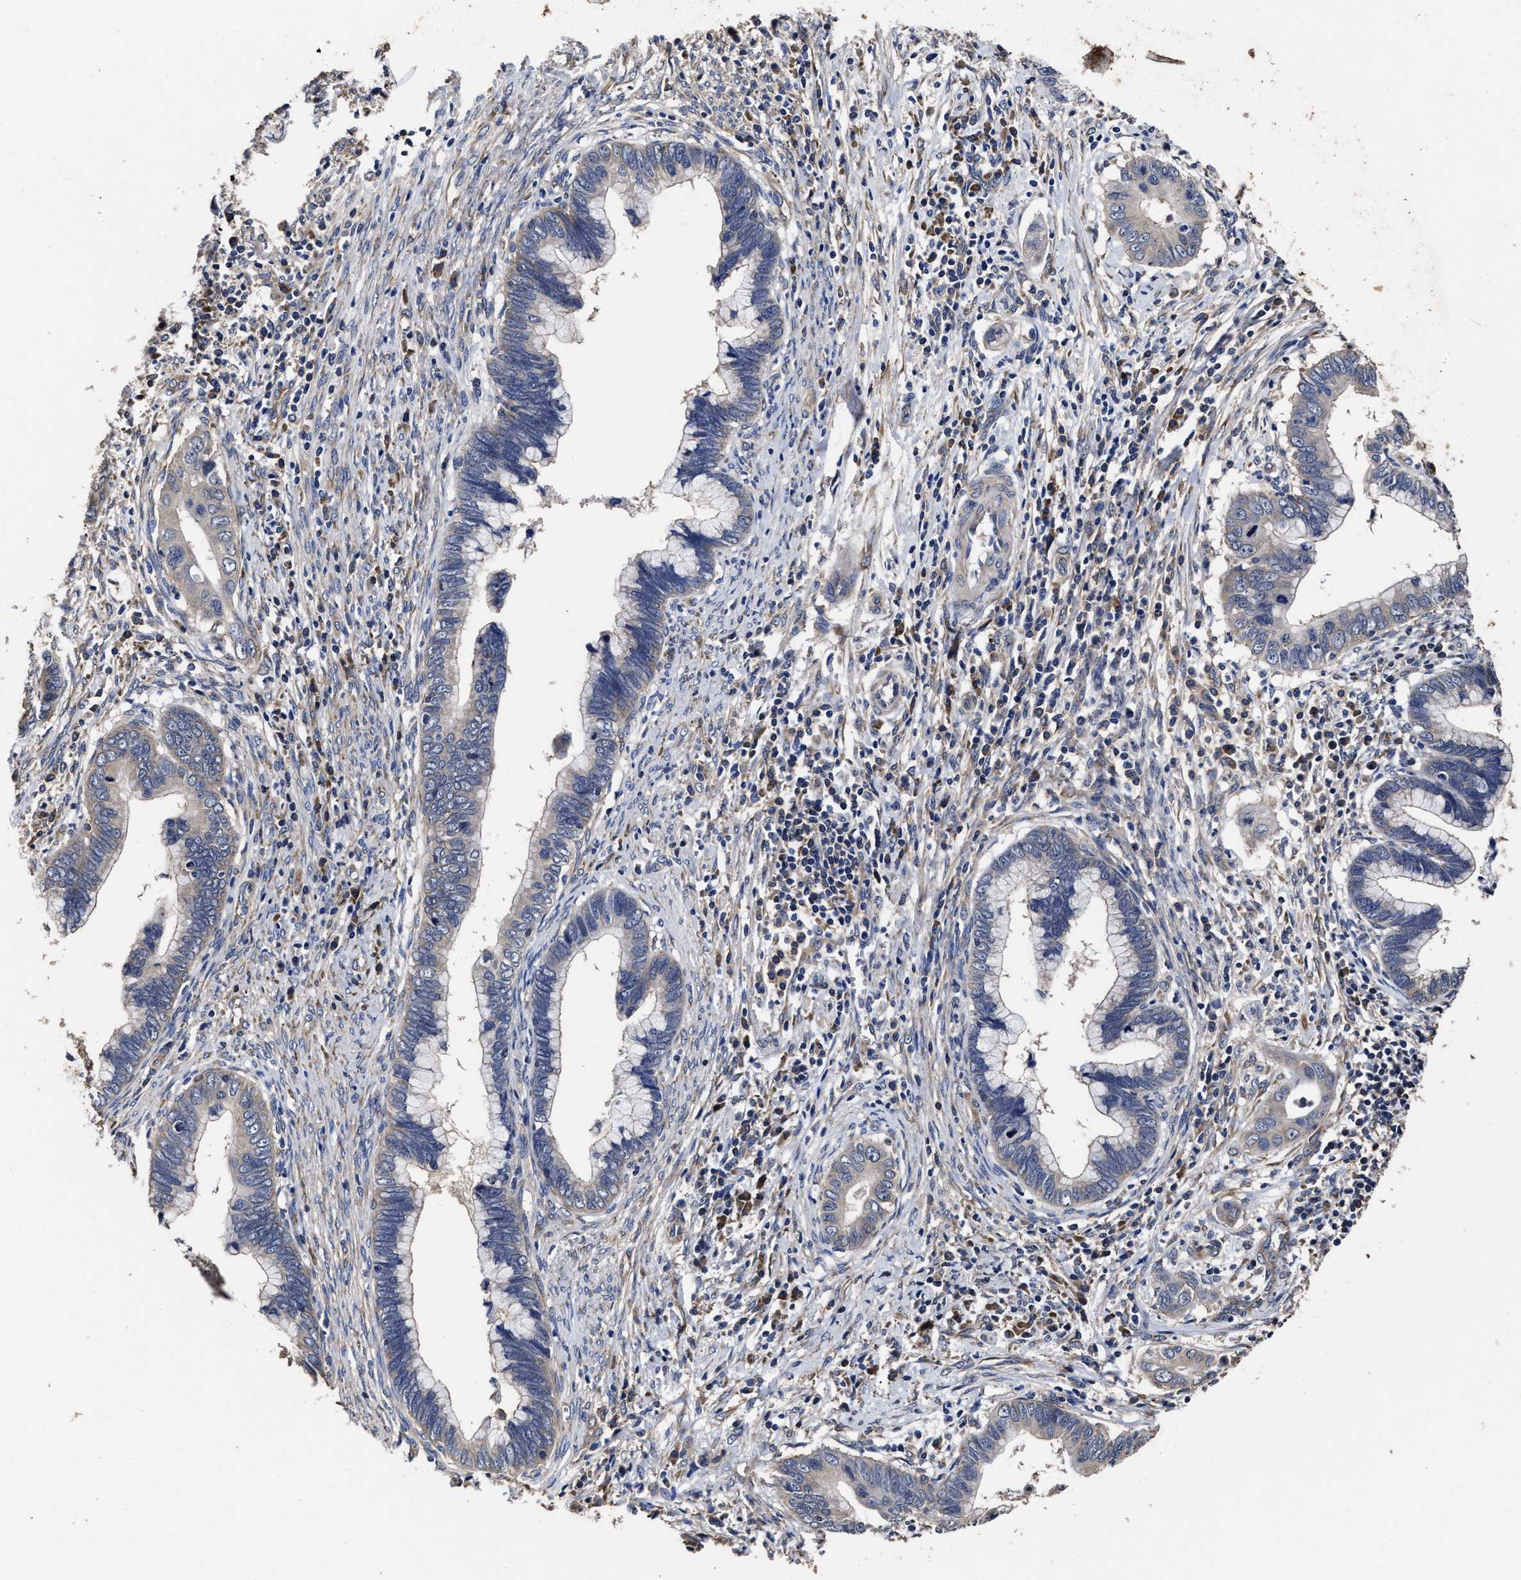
{"staining": {"intensity": "negative", "quantity": "none", "location": "none"}, "tissue": "cervical cancer", "cell_type": "Tumor cells", "image_type": "cancer", "snomed": [{"axis": "morphology", "description": "Adenocarcinoma, NOS"}, {"axis": "topography", "description": "Cervix"}], "caption": "Immunohistochemistry histopathology image of human cervical adenocarcinoma stained for a protein (brown), which displays no positivity in tumor cells.", "gene": "AVEN", "patient": {"sex": "female", "age": 44}}